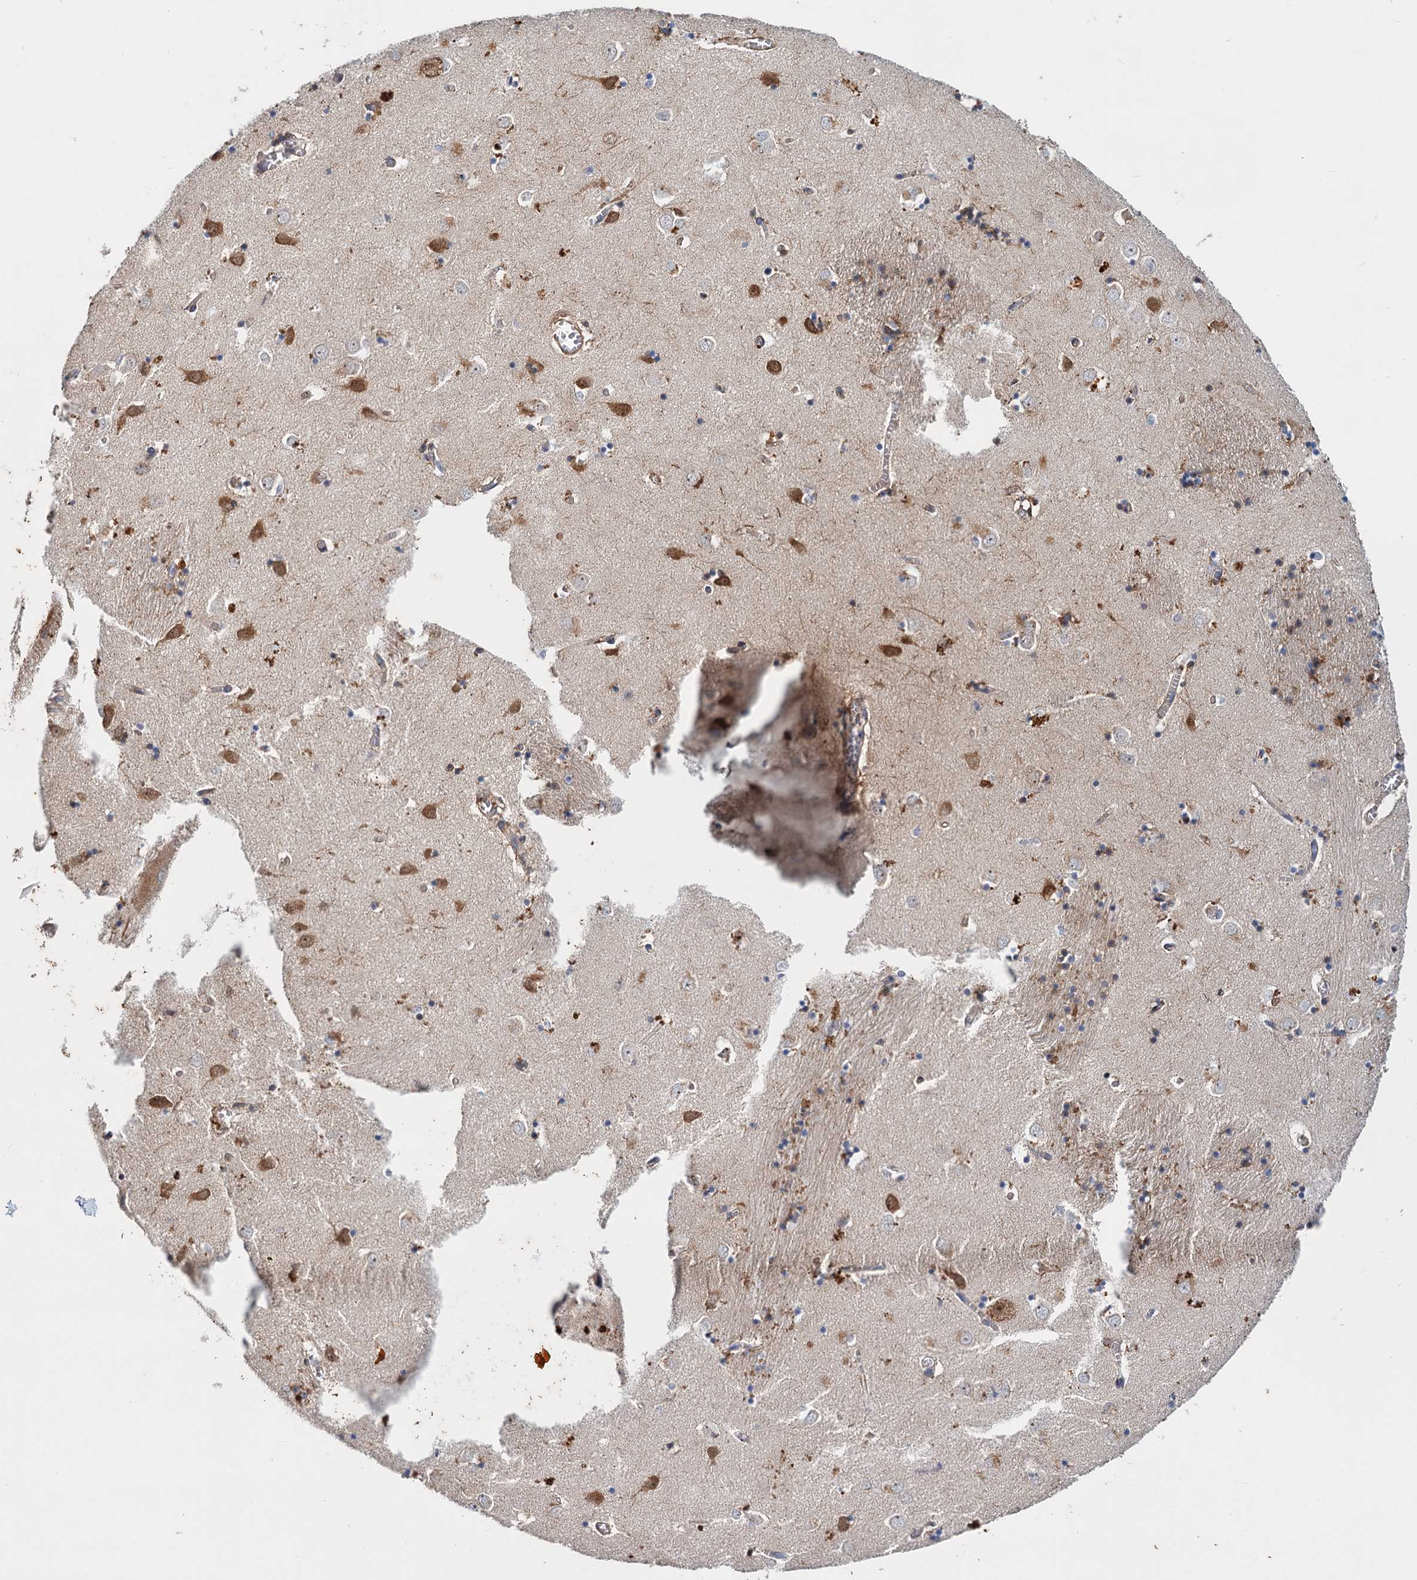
{"staining": {"intensity": "moderate", "quantity": "<25%", "location": "cytoplasmic/membranous,nuclear"}, "tissue": "caudate", "cell_type": "Glial cells", "image_type": "normal", "snomed": [{"axis": "morphology", "description": "Normal tissue, NOS"}, {"axis": "topography", "description": "Lateral ventricle wall"}], "caption": "DAB (3,3'-diaminobenzidine) immunohistochemical staining of benign caudate displays moderate cytoplasmic/membranous,nuclear protein positivity in about <25% of glial cells.", "gene": "CHRD", "patient": {"sex": "male", "age": 37}}